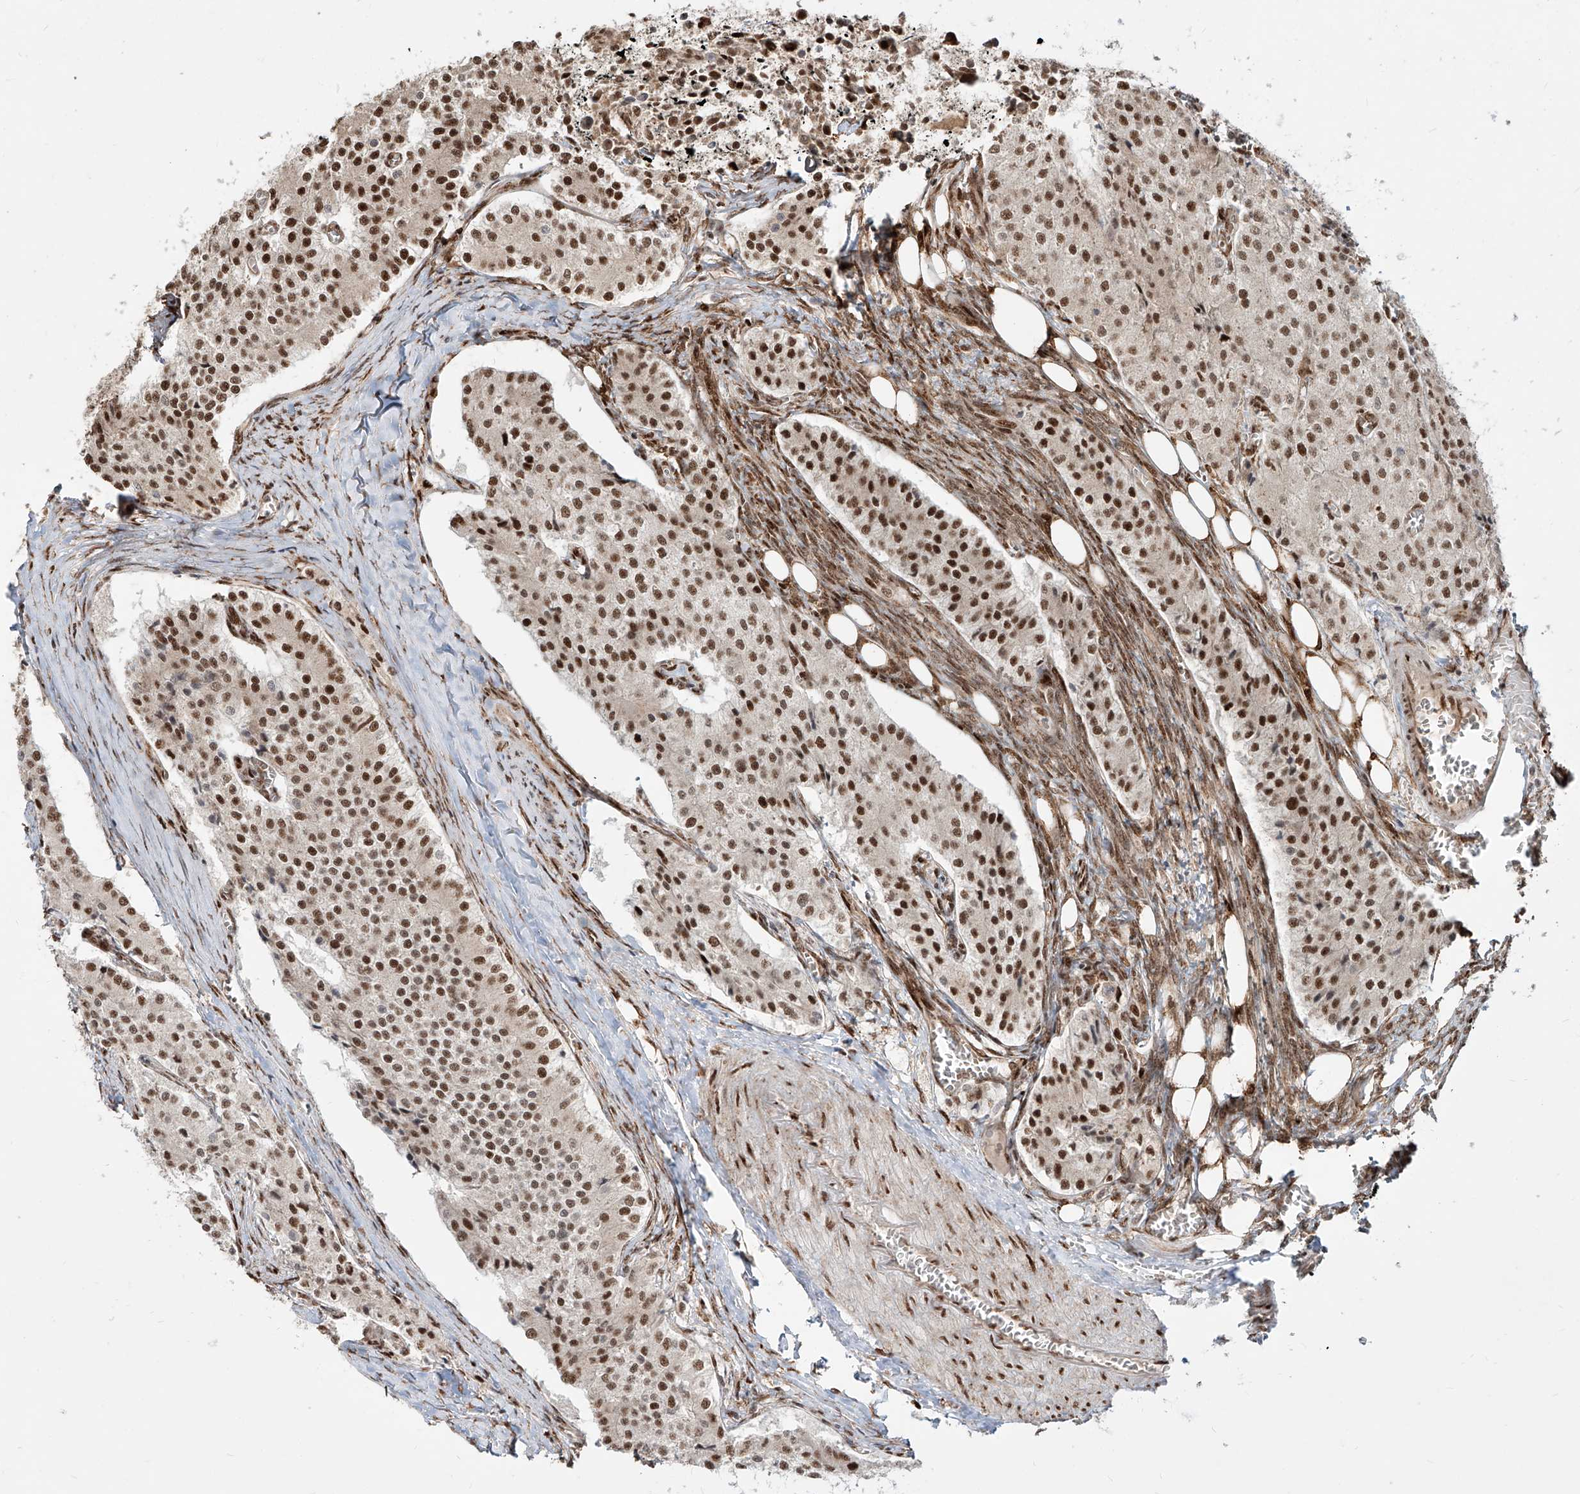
{"staining": {"intensity": "moderate", "quantity": ">75%", "location": "nuclear"}, "tissue": "carcinoid", "cell_type": "Tumor cells", "image_type": "cancer", "snomed": [{"axis": "morphology", "description": "Carcinoid, malignant, NOS"}, {"axis": "topography", "description": "Colon"}], "caption": "Immunohistochemistry histopathology image of neoplastic tissue: human malignant carcinoid stained using immunohistochemistry (IHC) shows medium levels of moderate protein expression localized specifically in the nuclear of tumor cells, appearing as a nuclear brown color.", "gene": "ZNF710", "patient": {"sex": "female", "age": 52}}